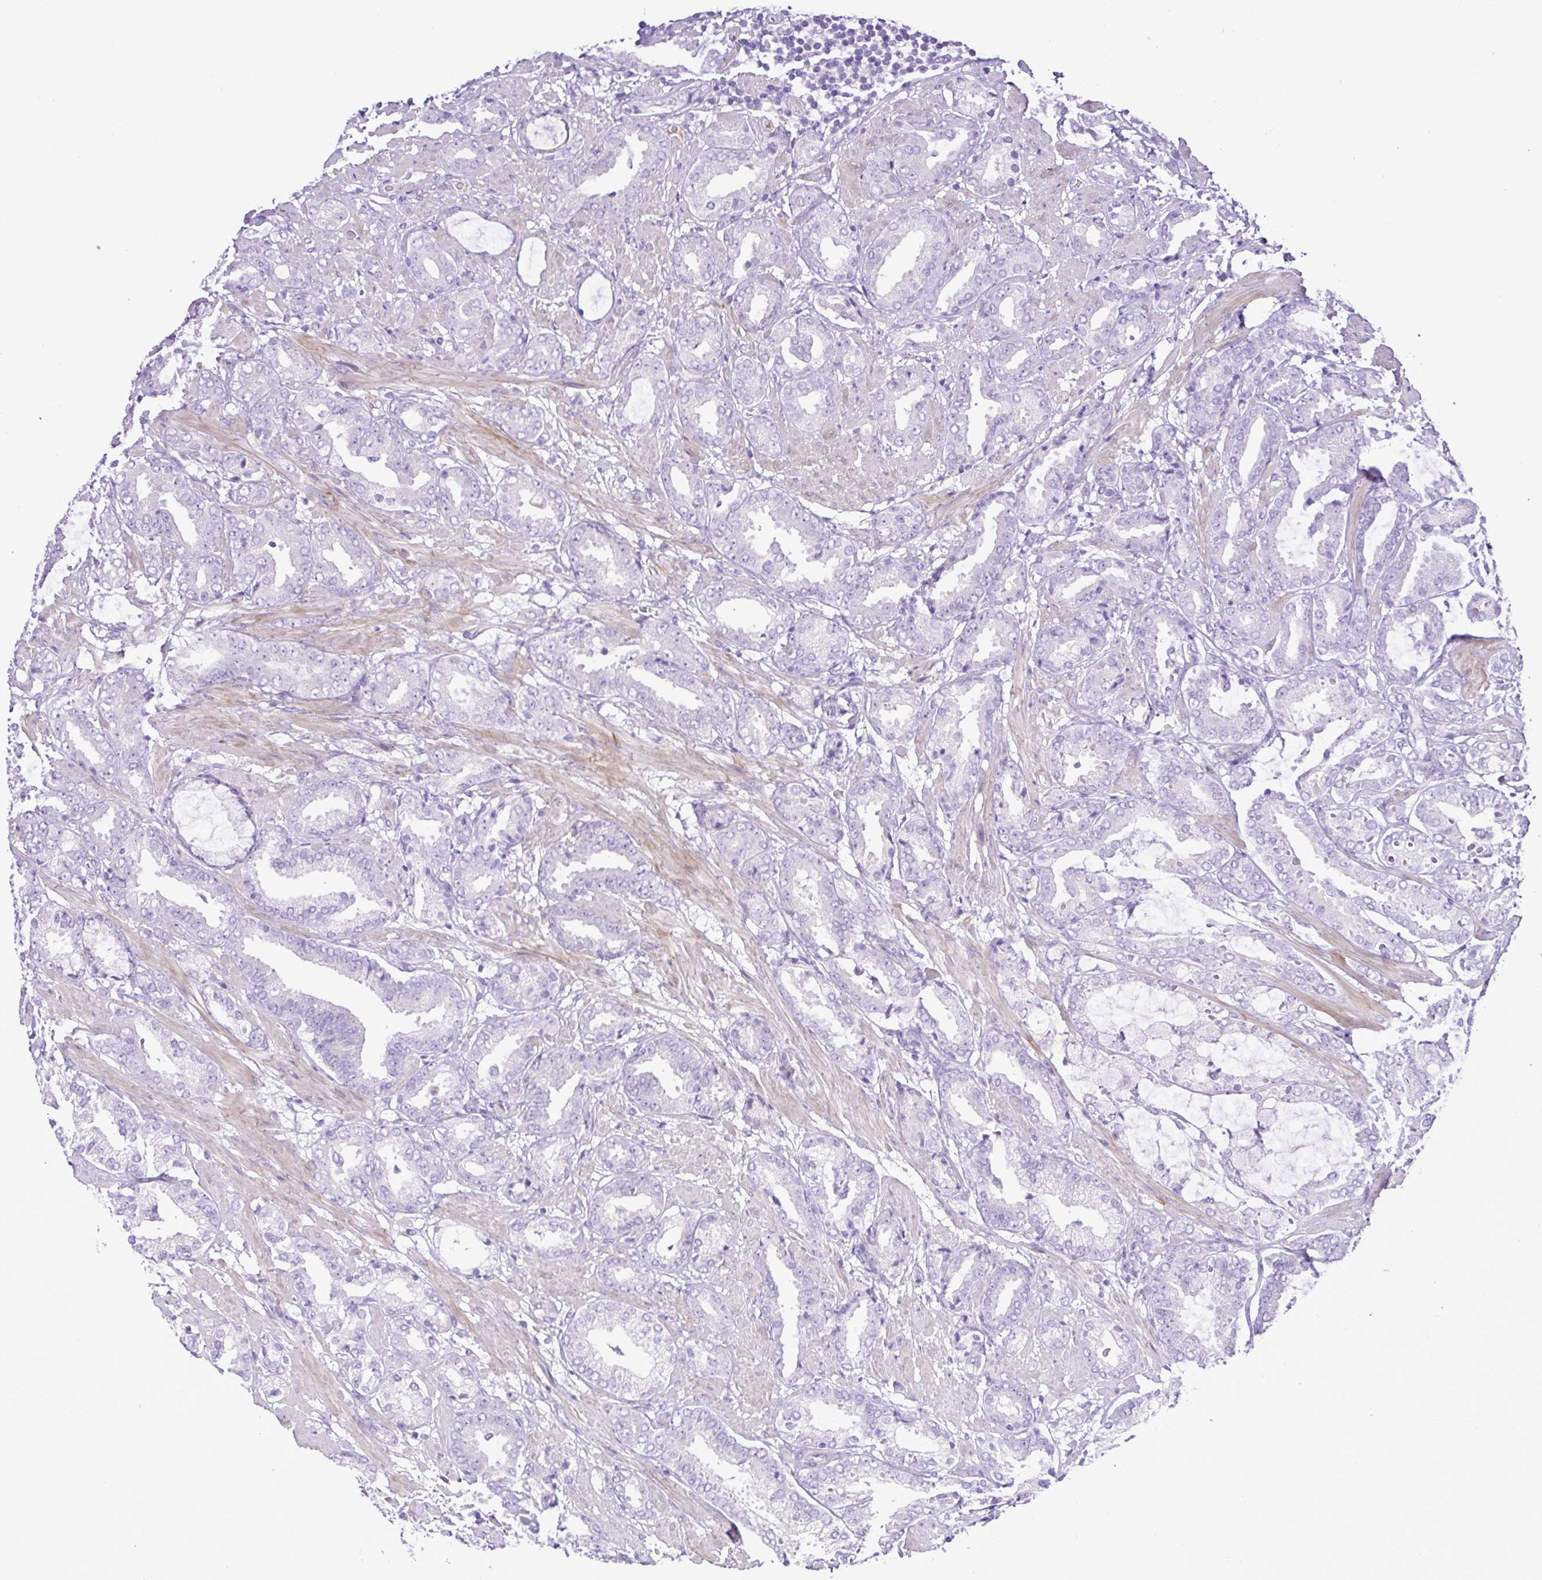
{"staining": {"intensity": "negative", "quantity": "none", "location": "none"}, "tissue": "prostate cancer", "cell_type": "Tumor cells", "image_type": "cancer", "snomed": [{"axis": "morphology", "description": "Adenocarcinoma, High grade"}, {"axis": "topography", "description": "Prostate"}], "caption": "High-grade adenocarcinoma (prostate) stained for a protein using immunohistochemistry (IHC) exhibits no positivity tumor cells.", "gene": "GABBR2", "patient": {"sex": "male", "age": 56}}